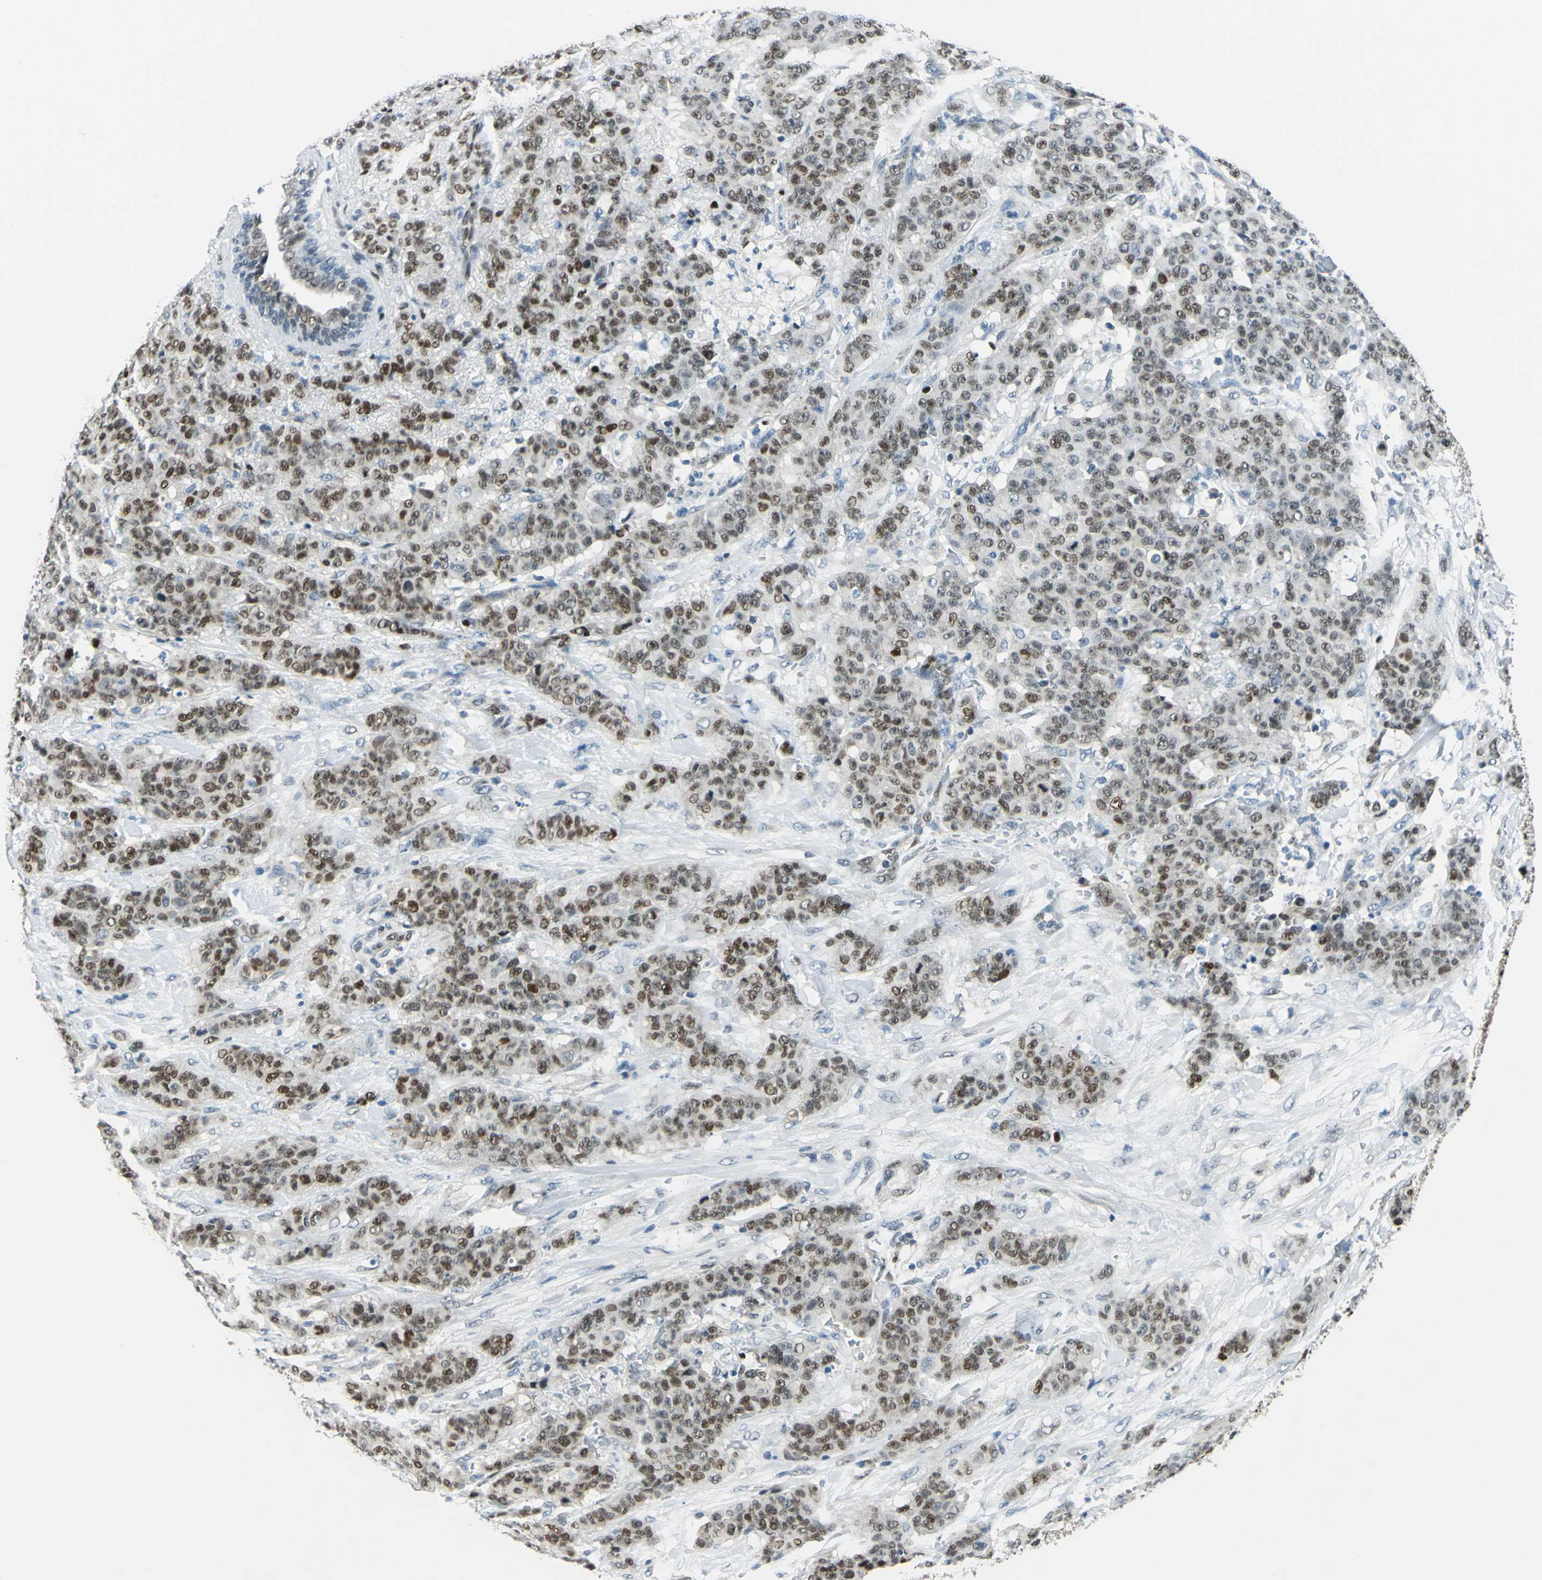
{"staining": {"intensity": "moderate", "quantity": ">75%", "location": "nuclear"}, "tissue": "breast cancer", "cell_type": "Tumor cells", "image_type": "cancer", "snomed": [{"axis": "morphology", "description": "Duct carcinoma"}, {"axis": "topography", "description": "Breast"}], "caption": "Invasive ductal carcinoma (breast) stained with a brown dye displays moderate nuclear positive staining in about >75% of tumor cells.", "gene": "NFIA", "patient": {"sex": "female", "age": 40}}